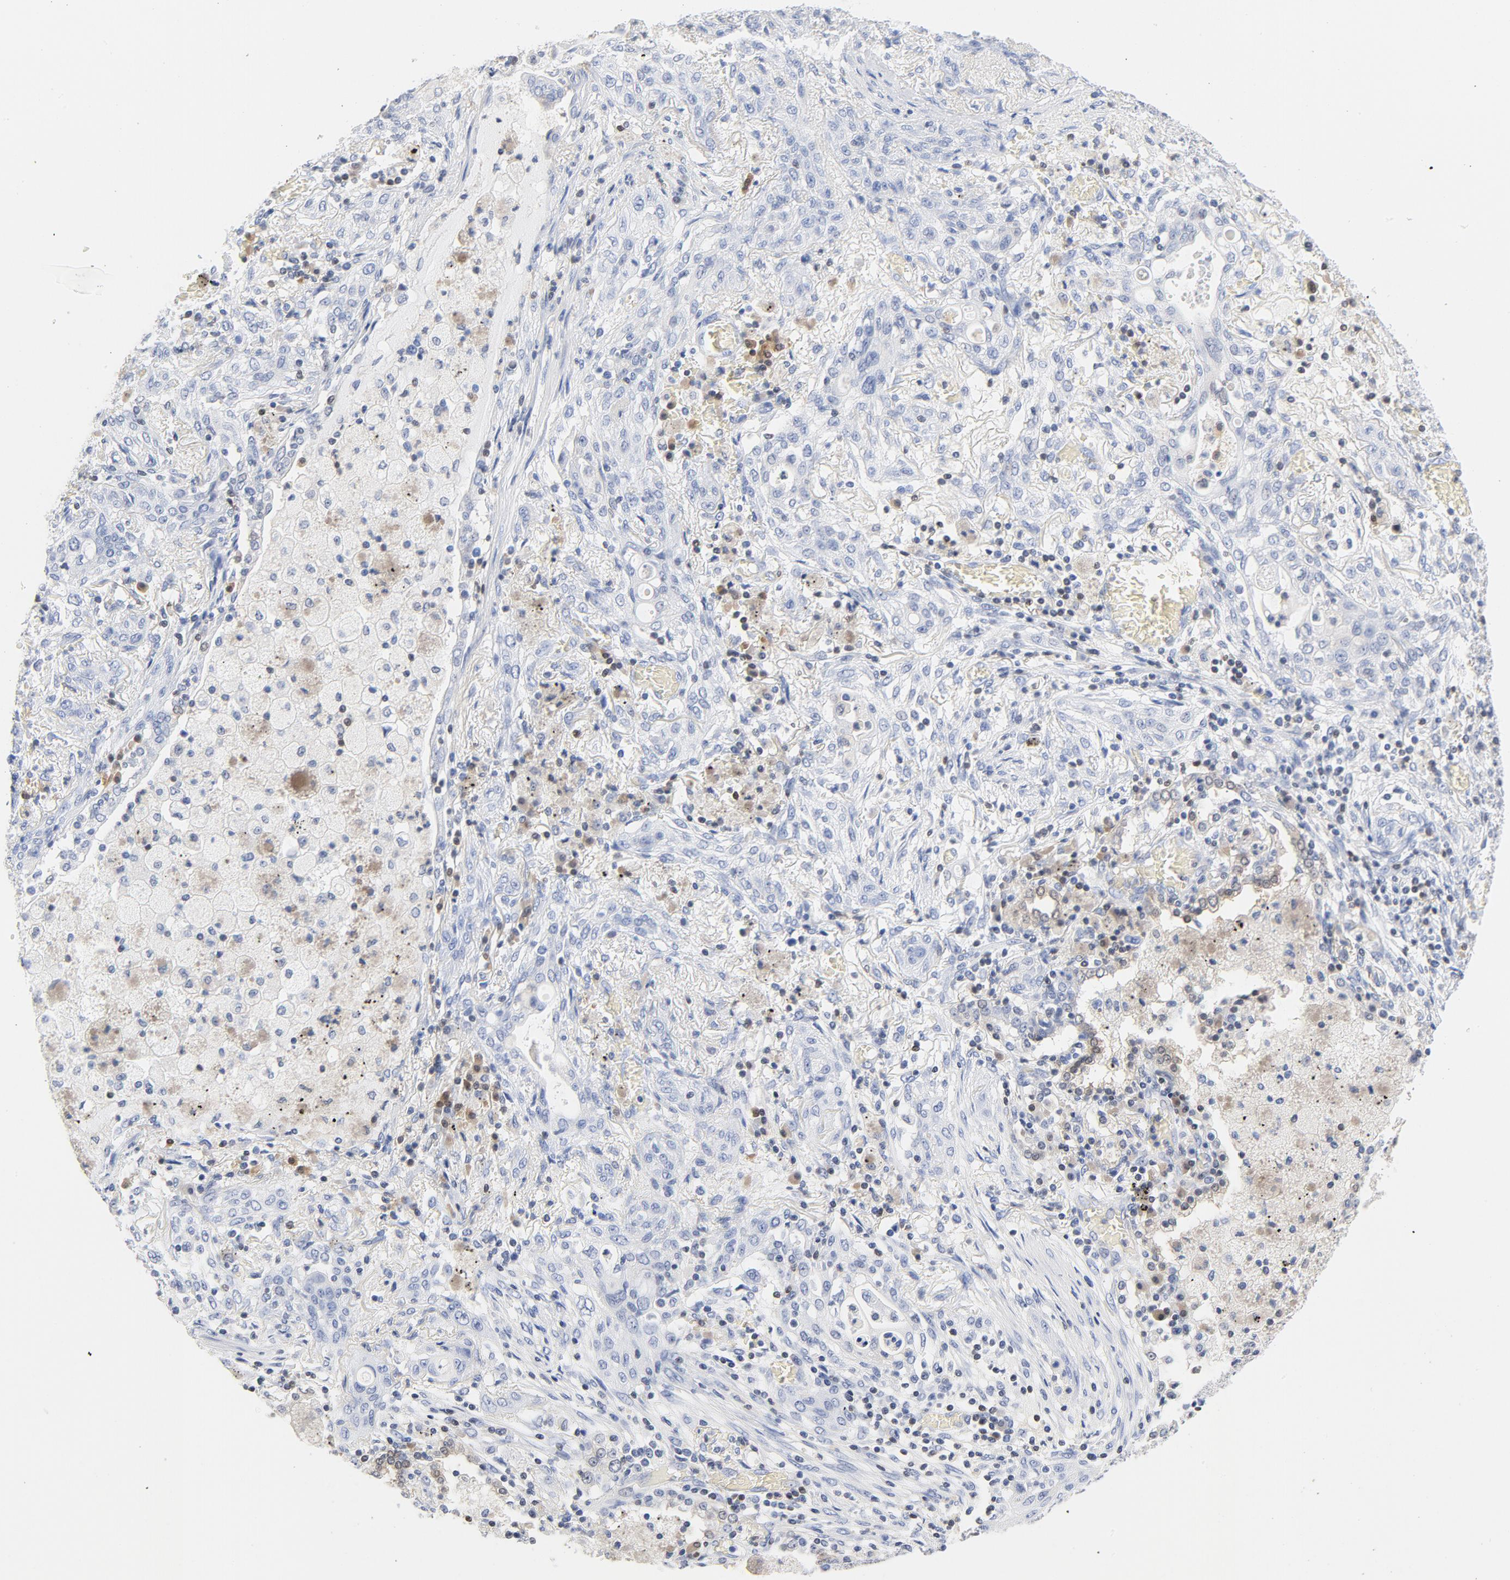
{"staining": {"intensity": "negative", "quantity": "none", "location": "none"}, "tissue": "lung cancer", "cell_type": "Tumor cells", "image_type": "cancer", "snomed": [{"axis": "morphology", "description": "Squamous cell carcinoma, NOS"}, {"axis": "topography", "description": "Lung"}], "caption": "Immunohistochemistry image of neoplastic tissue: human lung cancer stained with DAB displays no significant protein positivity in tumor cells.", "gene": "CDKN1B", "patient": {"sex": "female", "age": 47}}